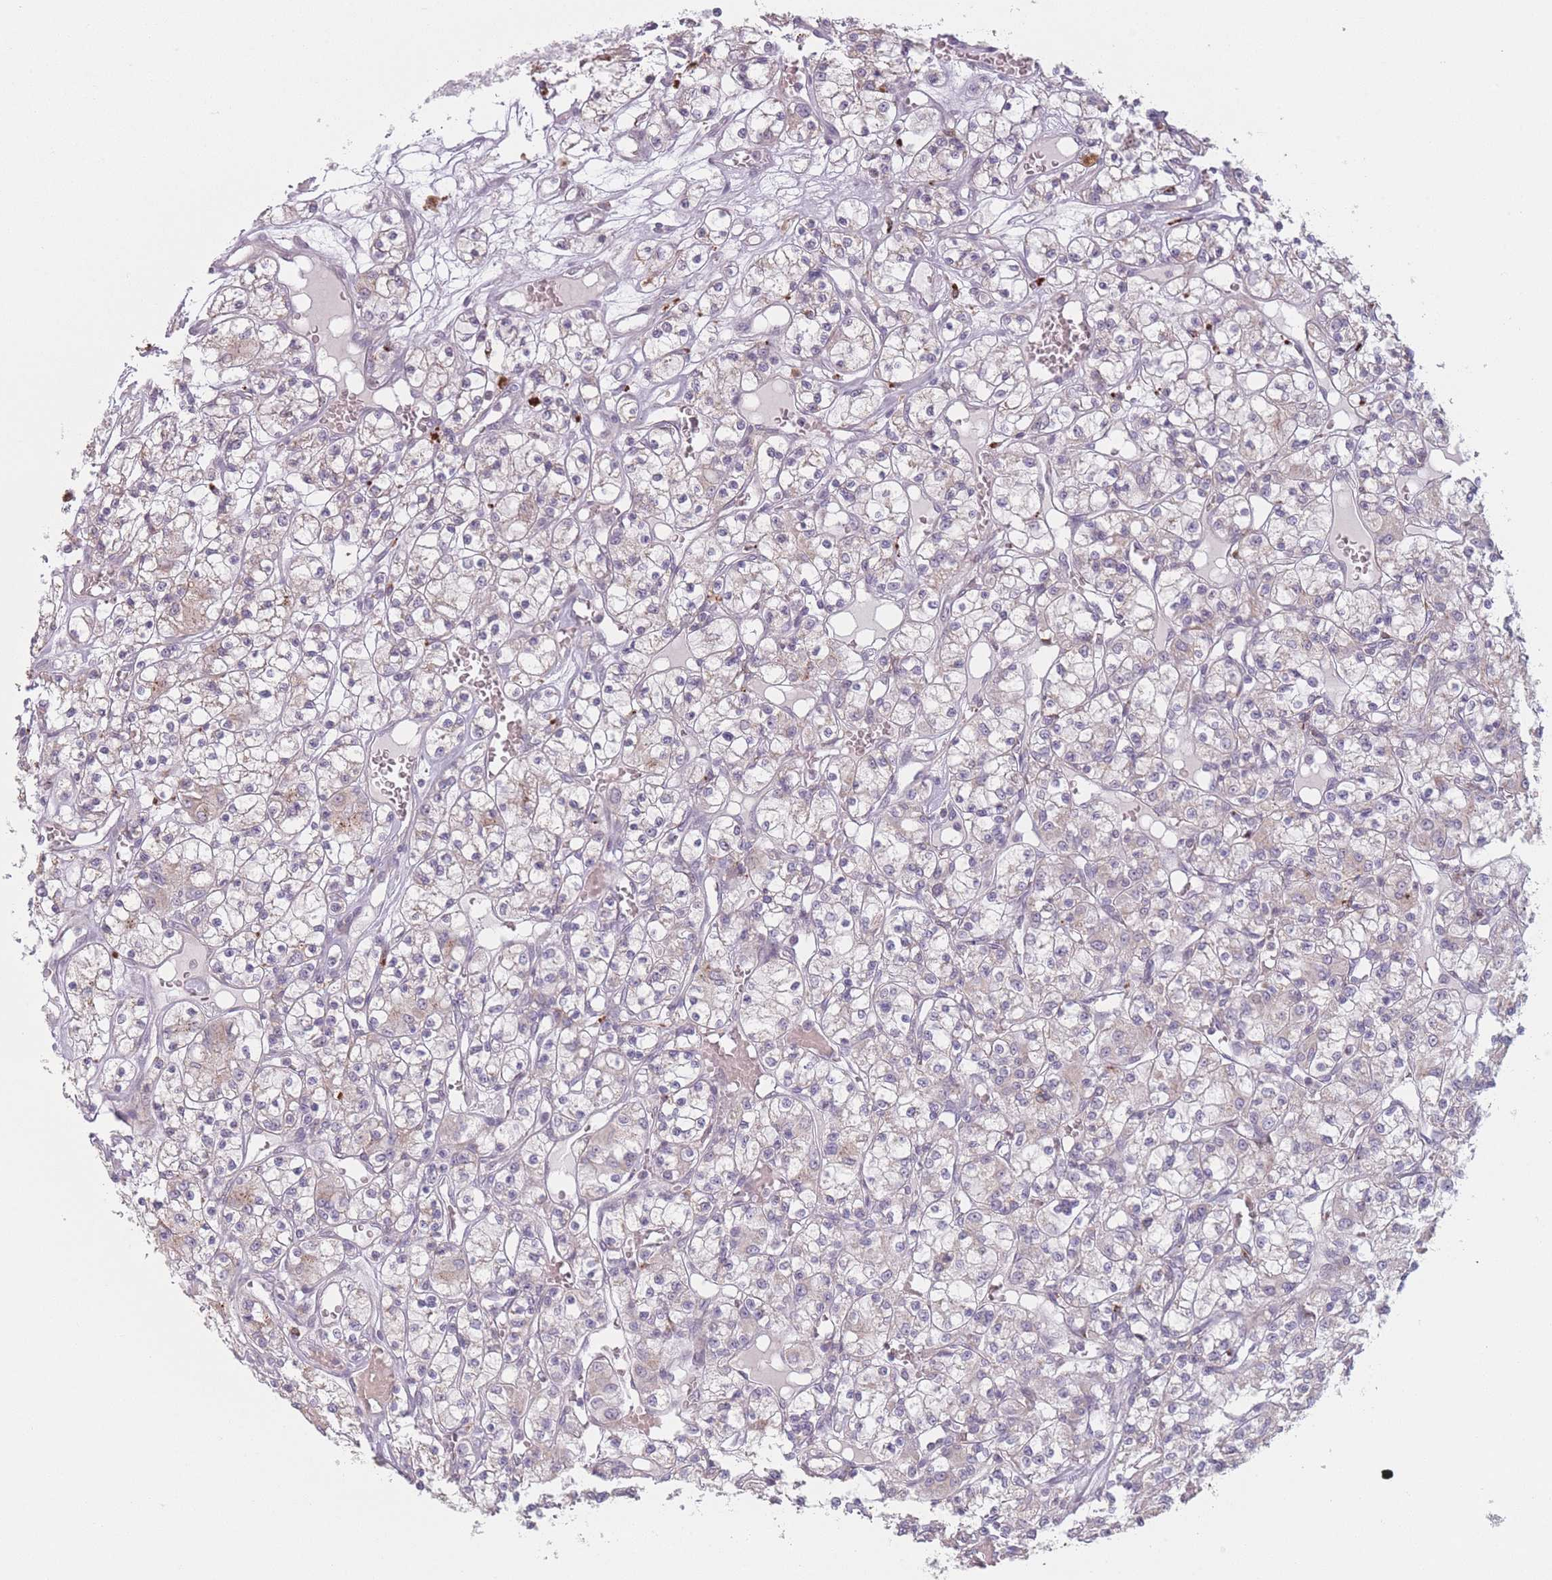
{"staining": {"intensity": "weak", "quantity": "<25%", "location": "cytoplasmic/membranous"}, "tissue": "renal cancer", "cell_type": "Tumor cells", "image_type": "cancer", "snomed": [{"axis": "morphology", "description": "Adenocarcinoma, NOS"}, {"axis": "topography", "description": "Kidney"}], "caption": "Immunohistochemistry photomicrograph of human adenocarcinoma (renal) stained for a protein (brown), which reveals no positivity in tumor cells.", "gene": "OR10C1", "patient": {"sex": "female", "age": 59}}